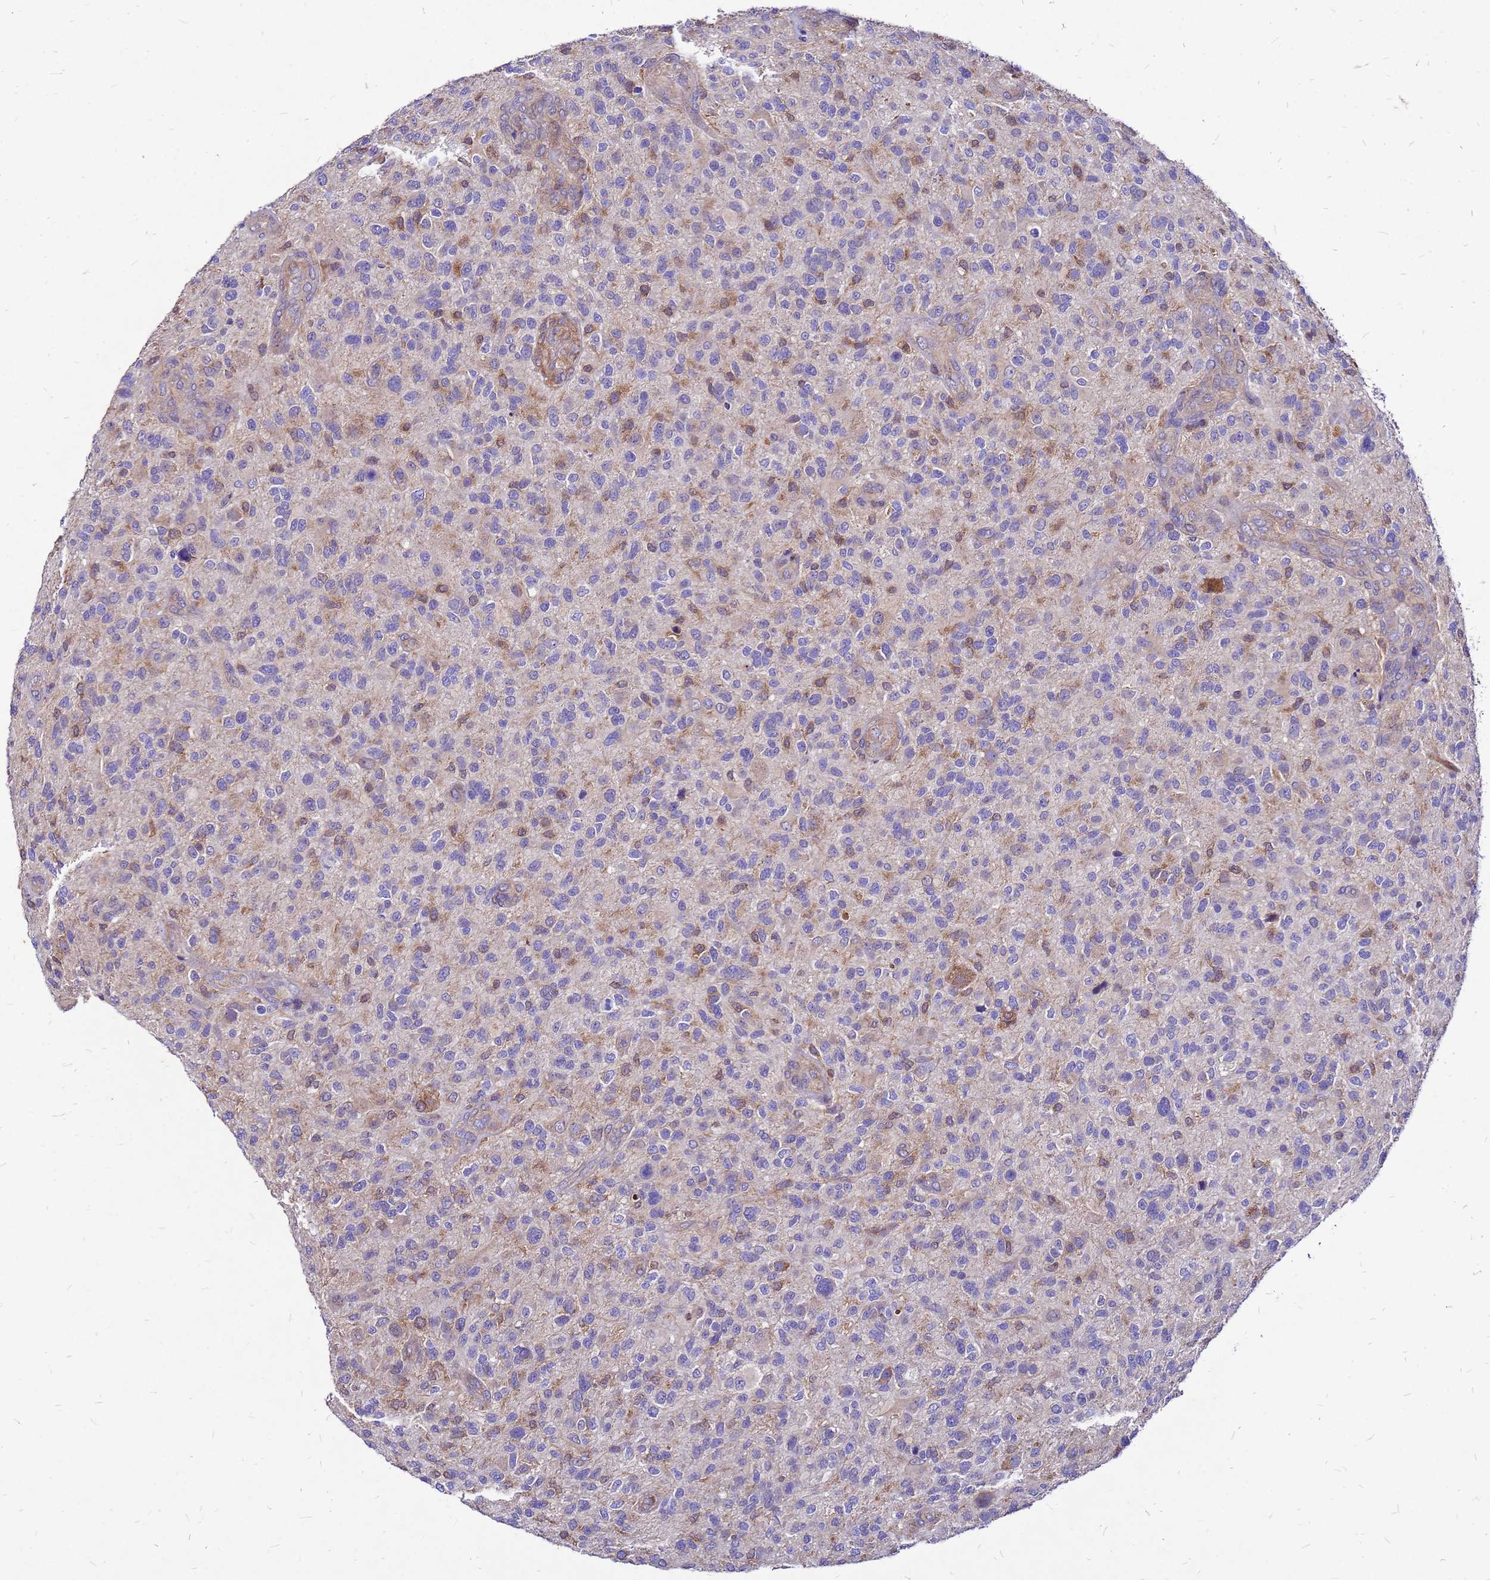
{"staining": {"intensity": "weak", "quantity": "<25%", "location": "cytoplasmic/membranous"}, "tissue": "glioma", "cell_type": "Tumor cells", "image_type": "cancer", "snomed": [{"axis": "morphology", "description": "Glioma, malignant, High grade"}, {"axis": "topography", "description": "Brain"}], "caption": "Image shows no significant protein staining in tumor cells of malignant high-grade glioma.", "gene": "DUSP23", "patient": {"sex": "male", "age": 47}}